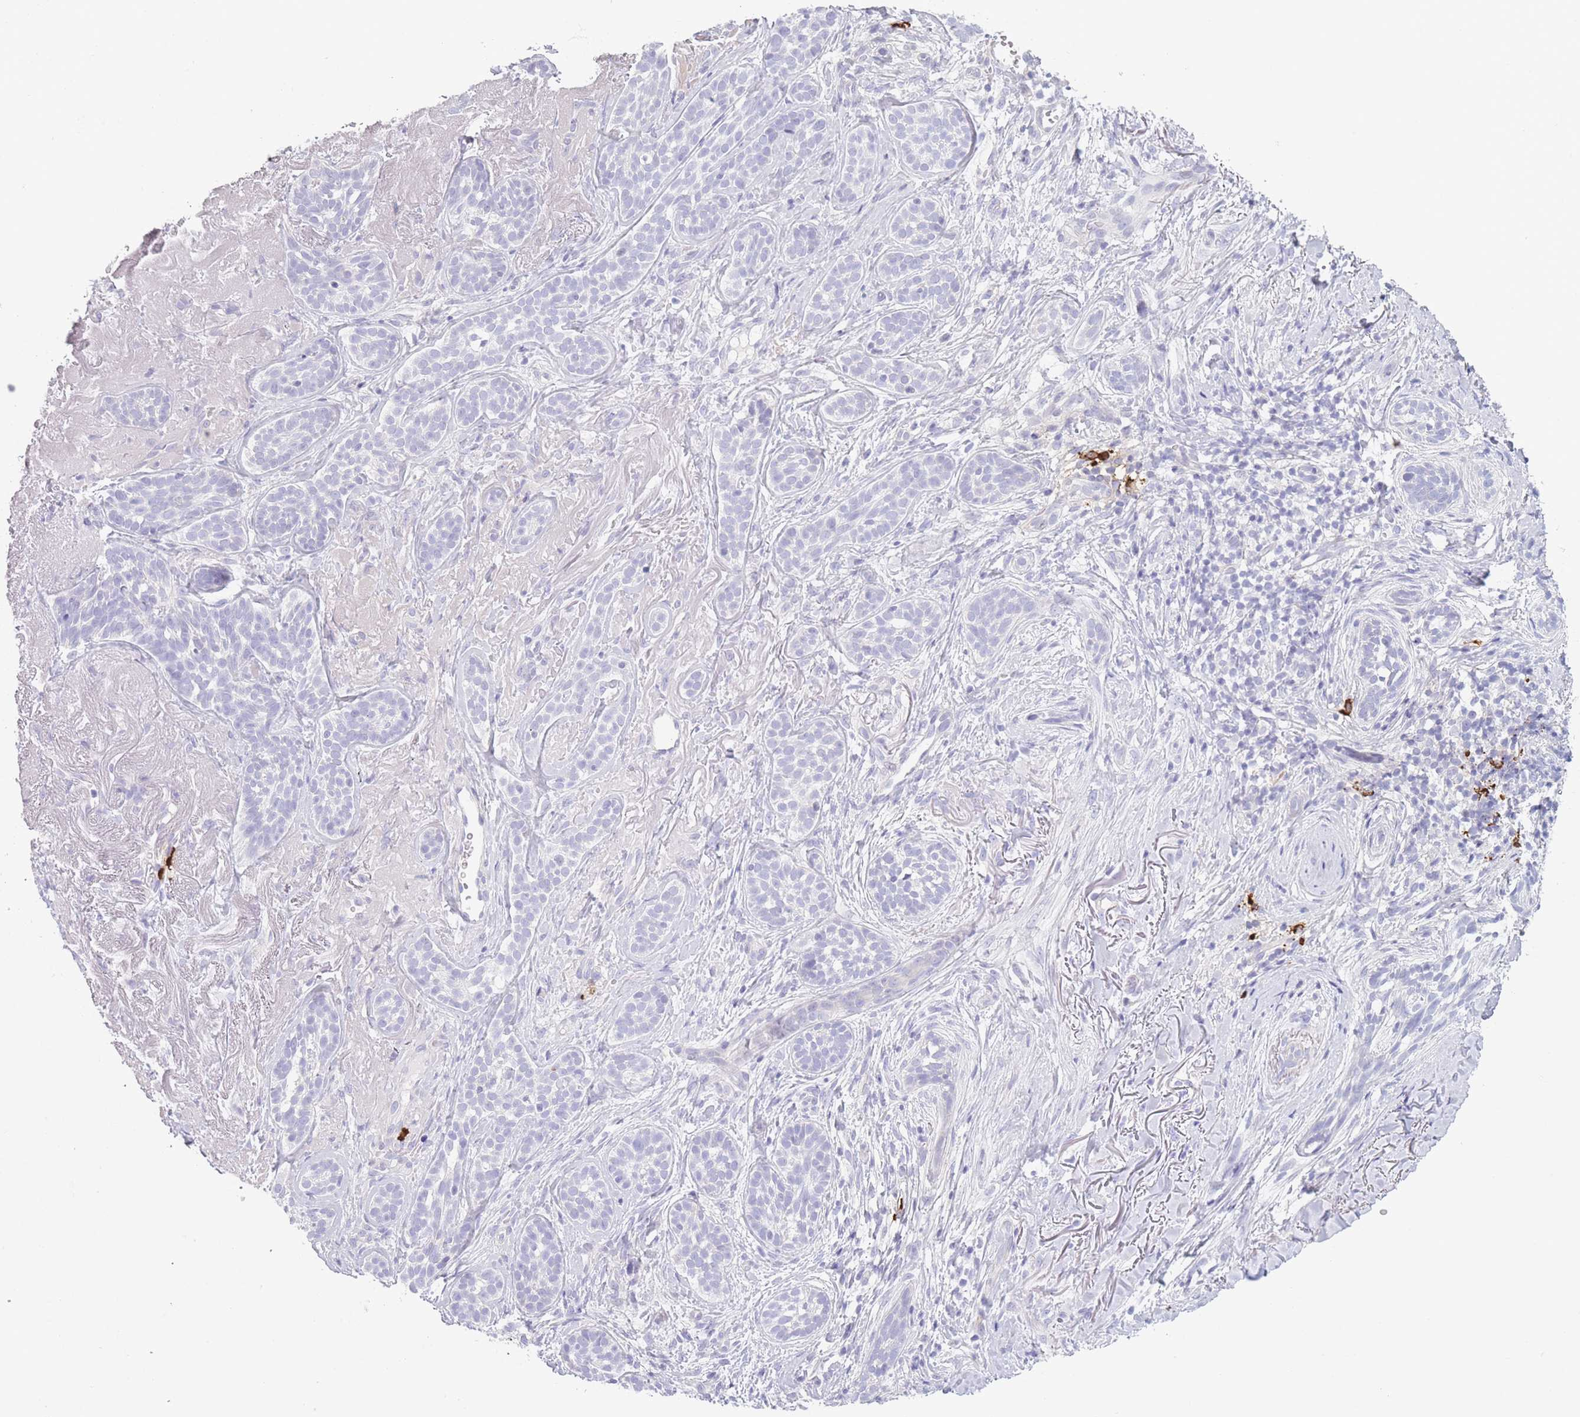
{"staining": {"intensity": "negative", "quantity": "none", "location": "none"}, "tissue": "skin cancer", "cell_type": "Tumor cells", "image_type": "cancer", "snomed": [{"axis": "morphology", "description": "Basal cell carcinoma"}, {"axis": "topography", "description": "Skin"}], "caption": "DAB (3,3'-diaminobenzidine) immunohistochemical staining of human skin cancer reveals no significant staining in tumor cells.", "gene": "PLEKHG2", "patient": {"sex": "male", "age": 71}}